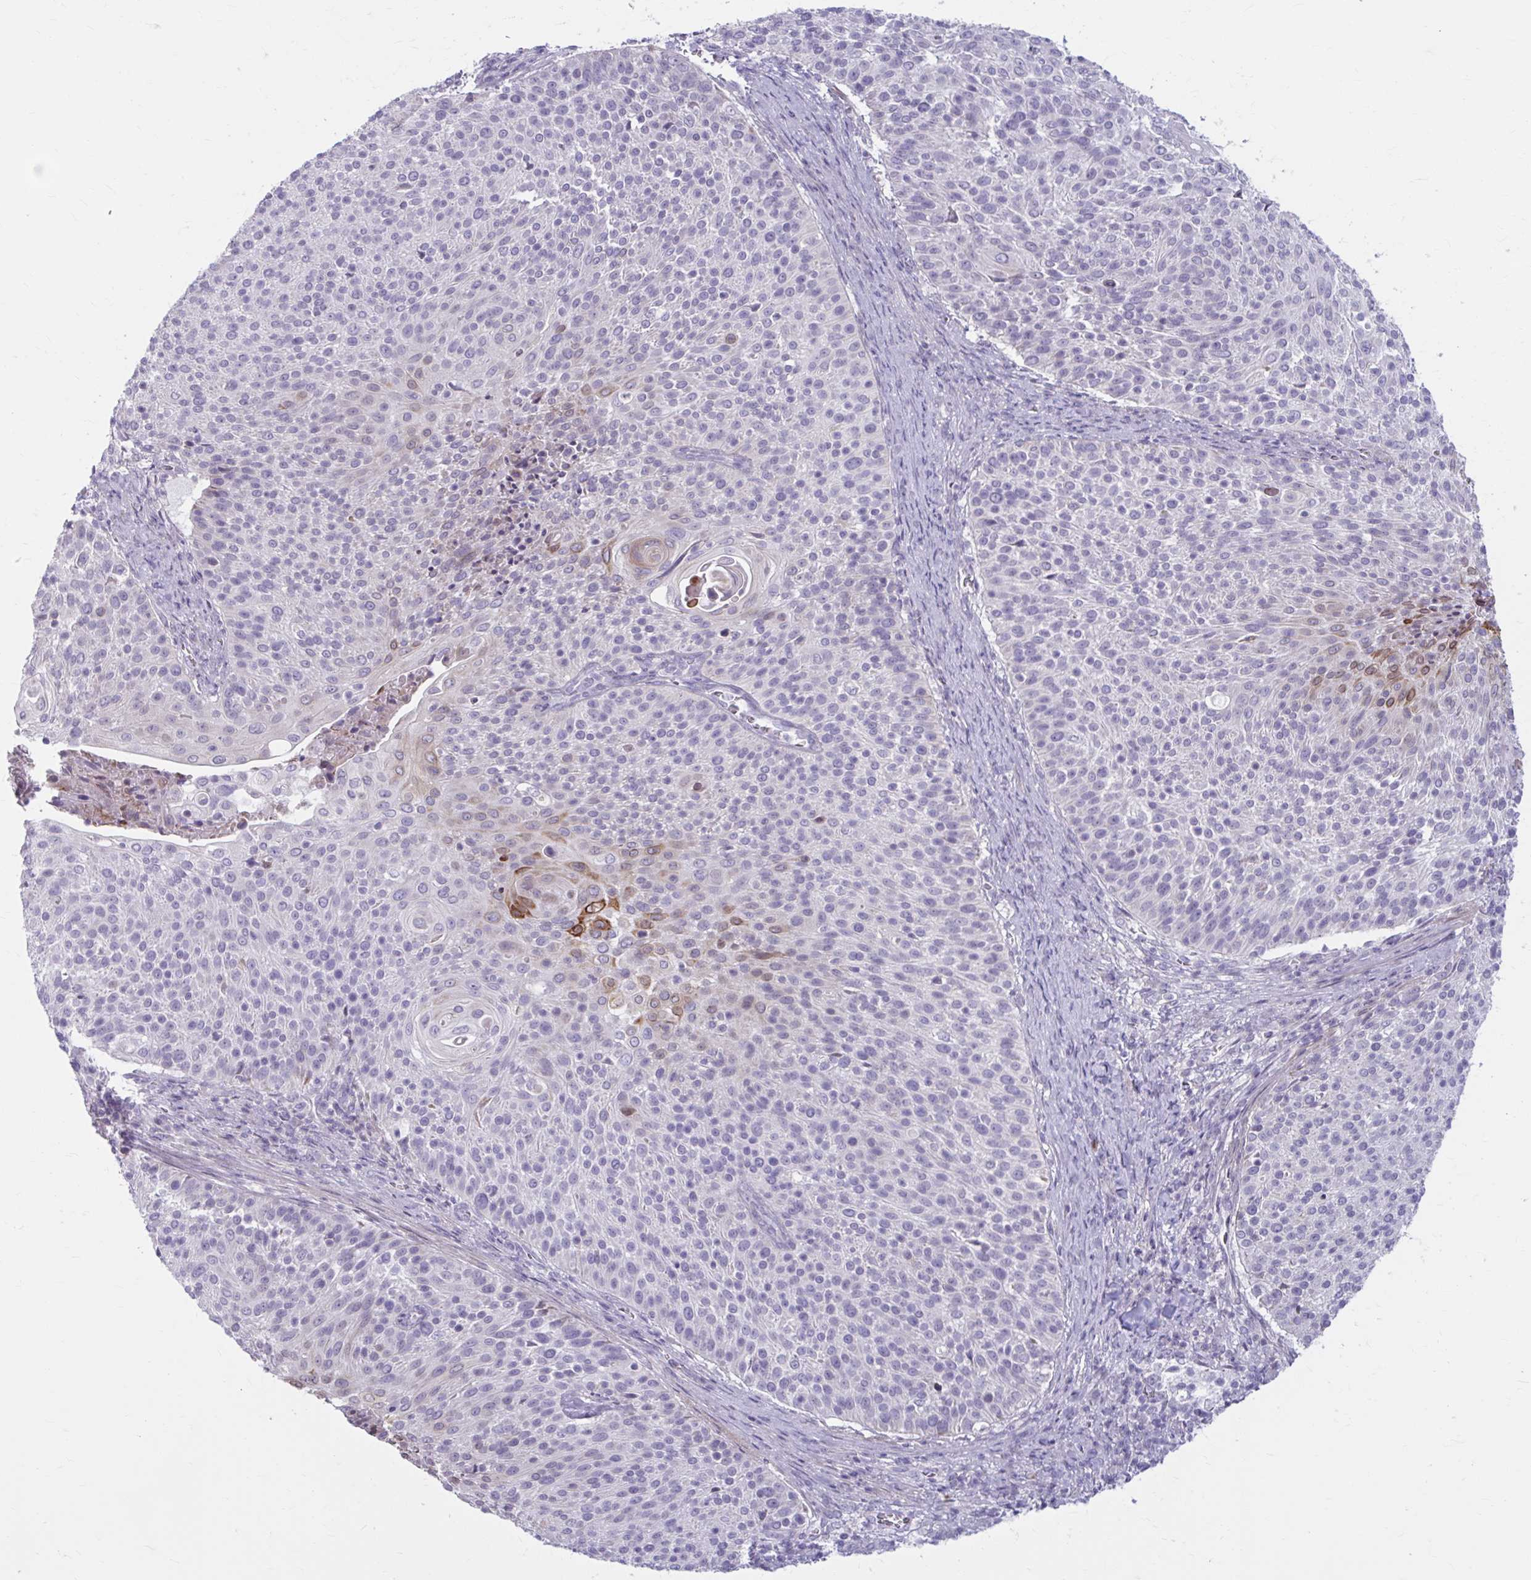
{"staining": {"intensity": "strong", "quantity": "<25%", "location": "cytoplasmic/membranous"}, "tissue": "cervical cancer", "cell_type": "Tumor cells", "image_type": "cancer", "snomed": [{"axis": "morphology", "description": "Squamous cell carcinoma, NOS"}, {"axis": "topography", "description": "Cervix"}], "caption": "Approximately <25% of tumor cells in cervical squamous cell carcinoma reveal strong cytoplasmic/membranous protein staining as visualized by brown immunohistochemical staining.", "gene": "MSMO1", "patient": {"sex": "female", "age": 31}}